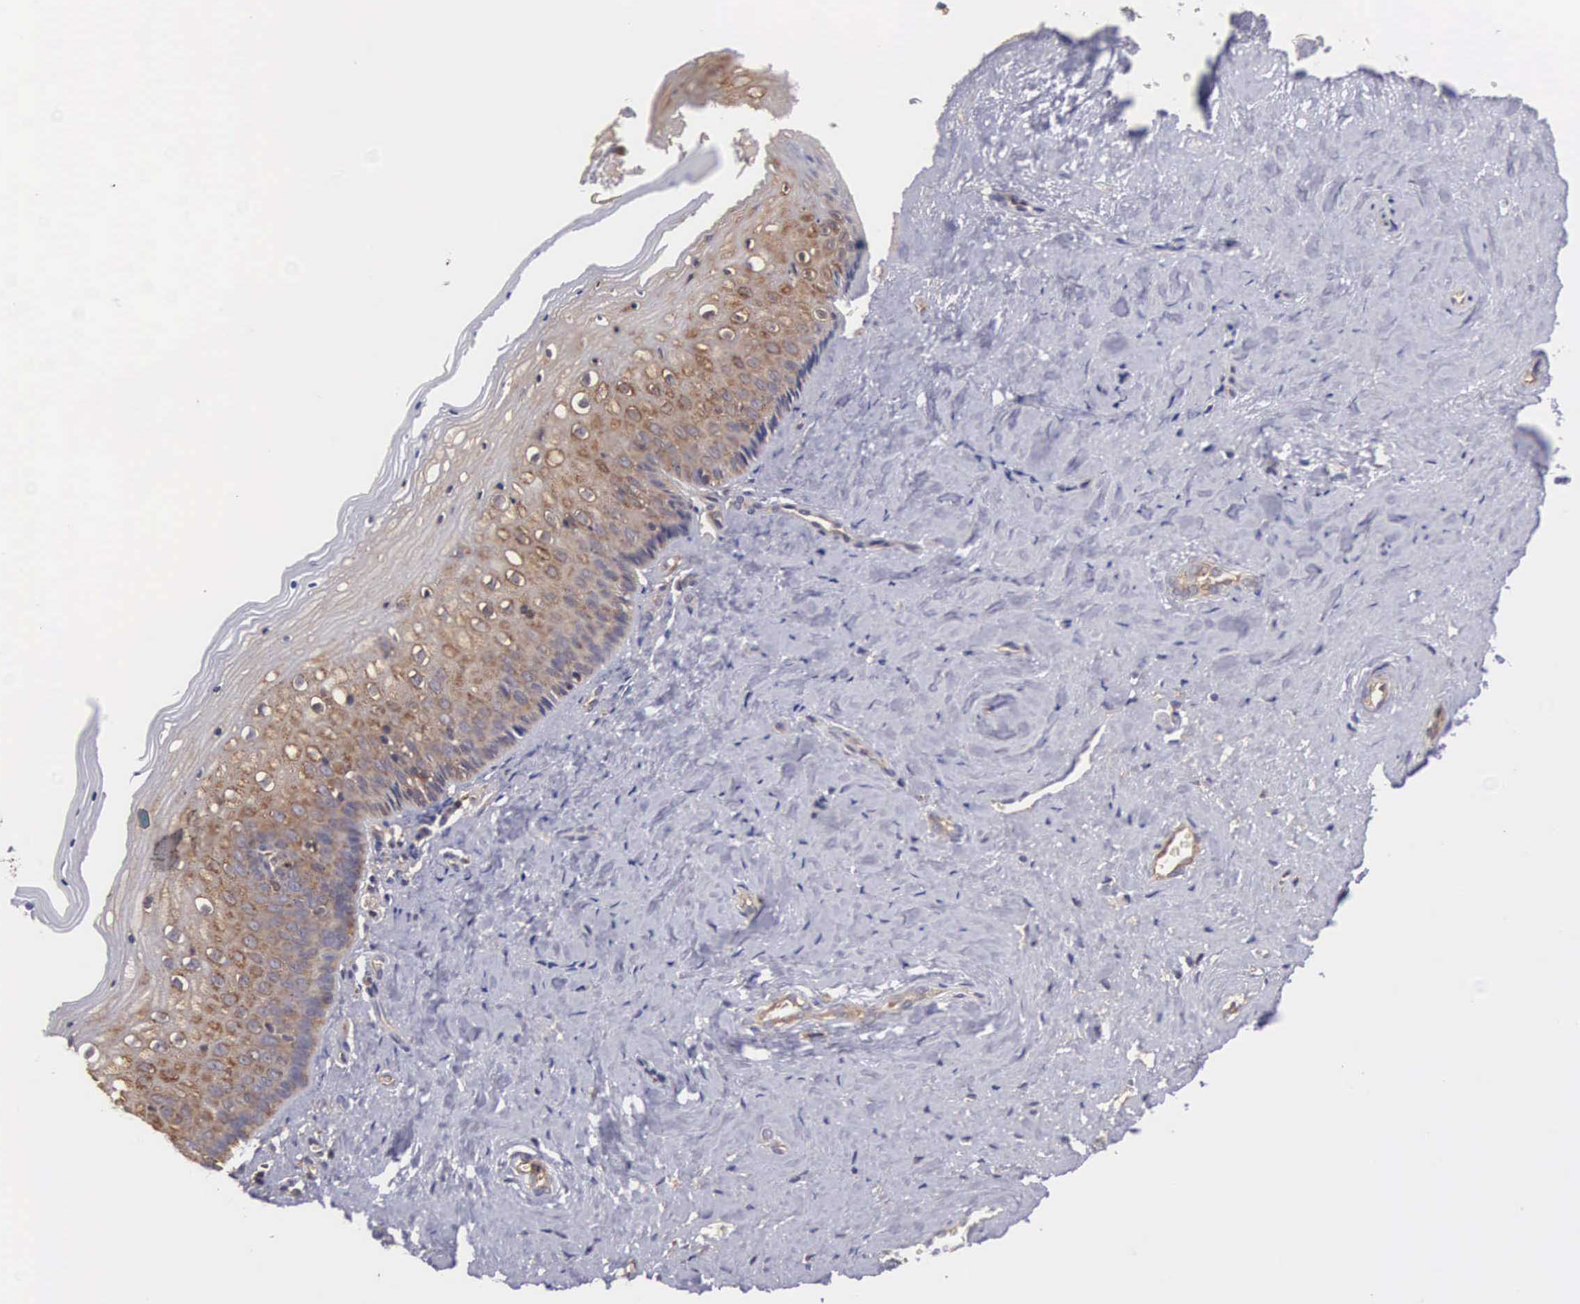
{"staining": {"intensity": "moderate", "quantity": "25%-75%", "location": "cytoplasmic/membranous"}, "tissue": "vagina", "cell_type": "Squamous epithelial cells", "image_type": "normal", "snomed": [{"axis": "morphology", "description": "Normal tissue, NOS"}, {"axis": "topography", "description": "Vagina"}], "caption": "The immunohistochemical stain shows moderate cytoplasmic/membranous expression in squamous epithelial cells of benign vagina.", "gene": "DHRS1", "patient": {"sex": "female", "age": 46}}